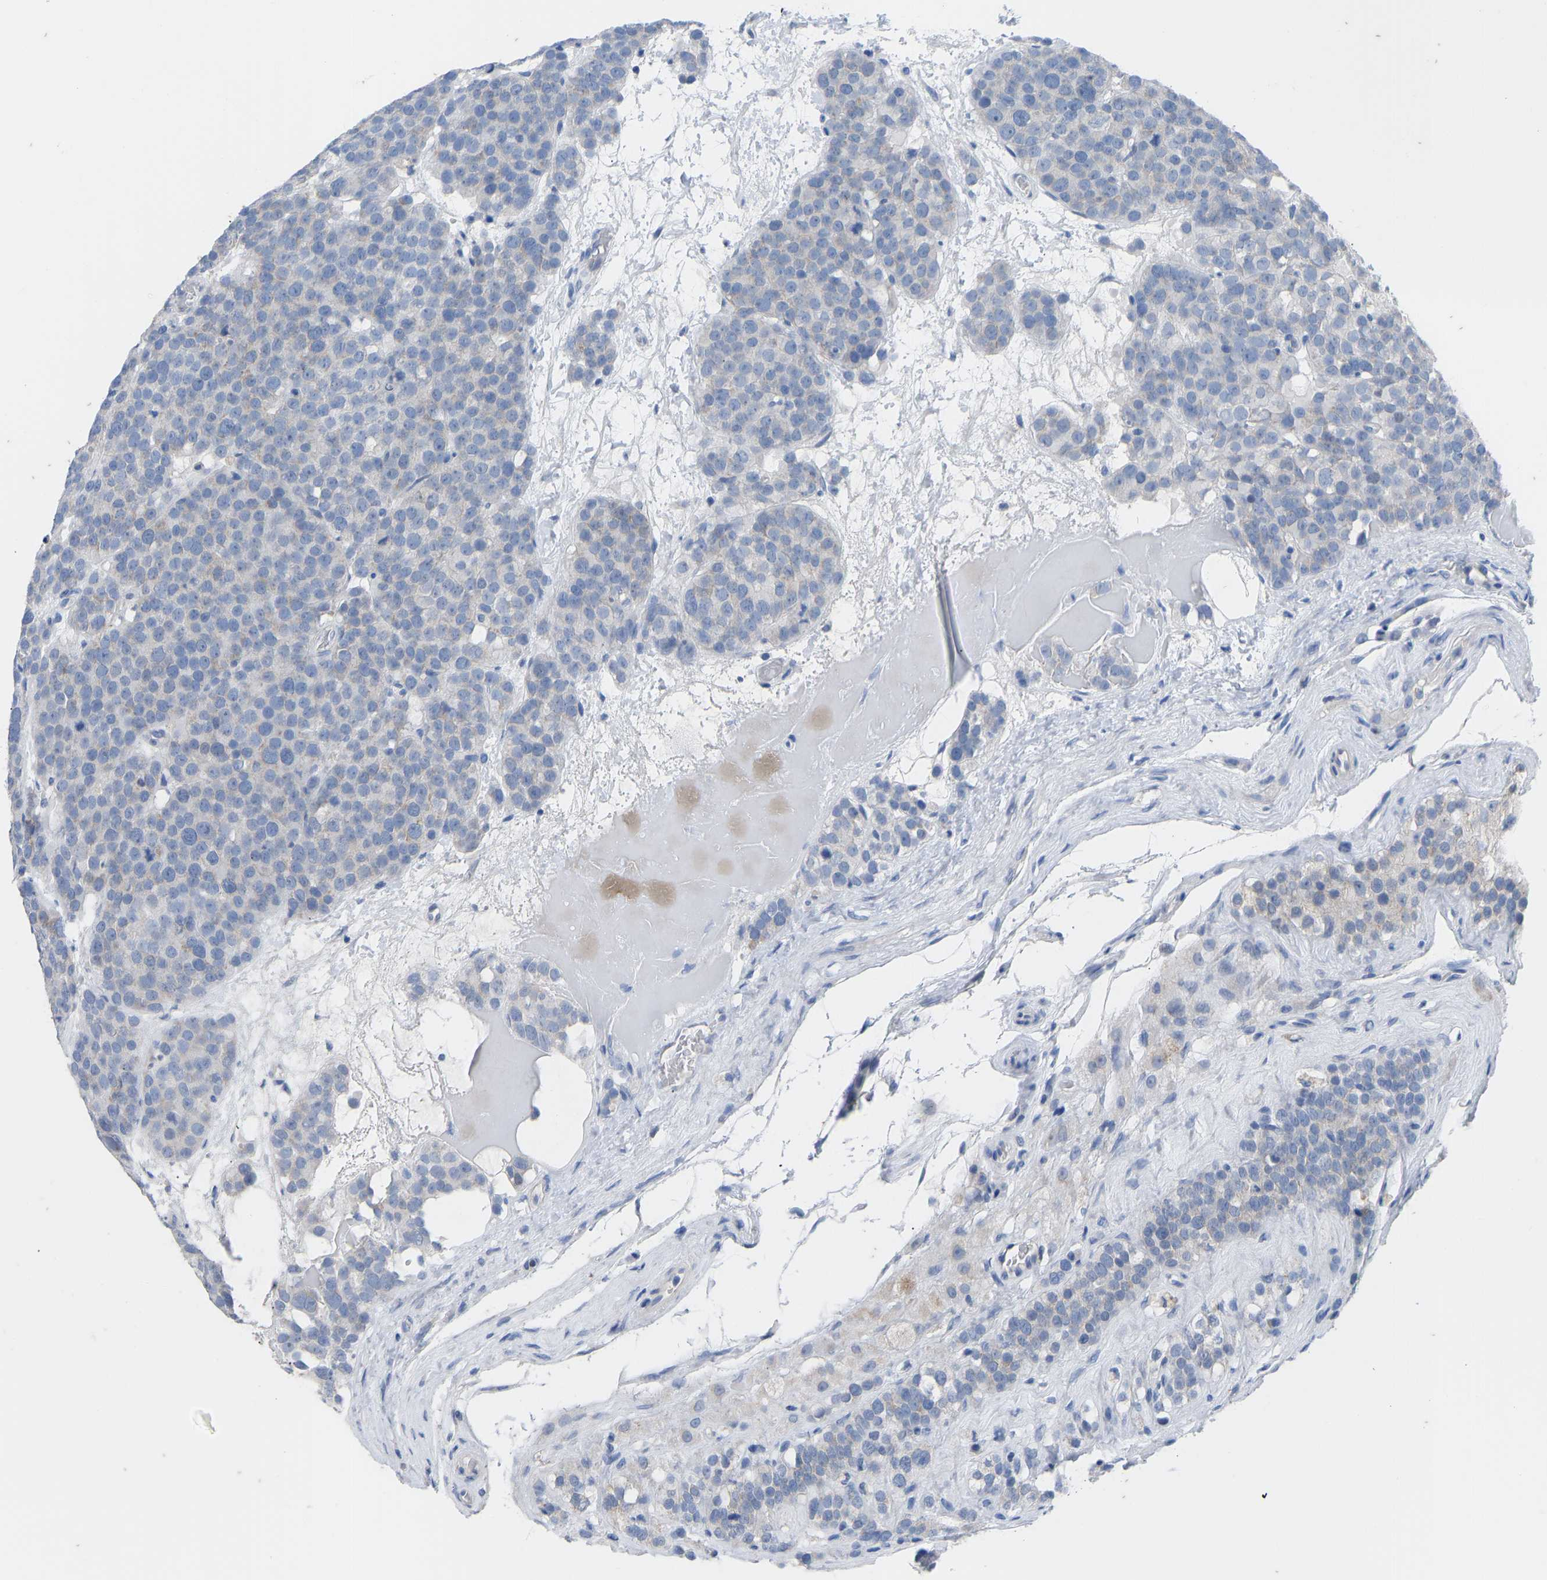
{"staining": {"intensity": "weak", "quantity": "<25%", "location": "cytoplasmic/membranous"}, "tissue": "testis cancer", "cell_type": "Tumor cells", "image_type": "cancer", "snomed": [{"axis": "morphology", "description": "Seminoma, NOS"}, {"axis": "topography", "description": "Testis"}], "caption": "IHC micrograph of neoplastic tissue: testis seminoma stained with DAB shows no significant protein staining in tumor cells.", "gene": "OLIG2", "patient": {"sex": "male", "age": 71}}